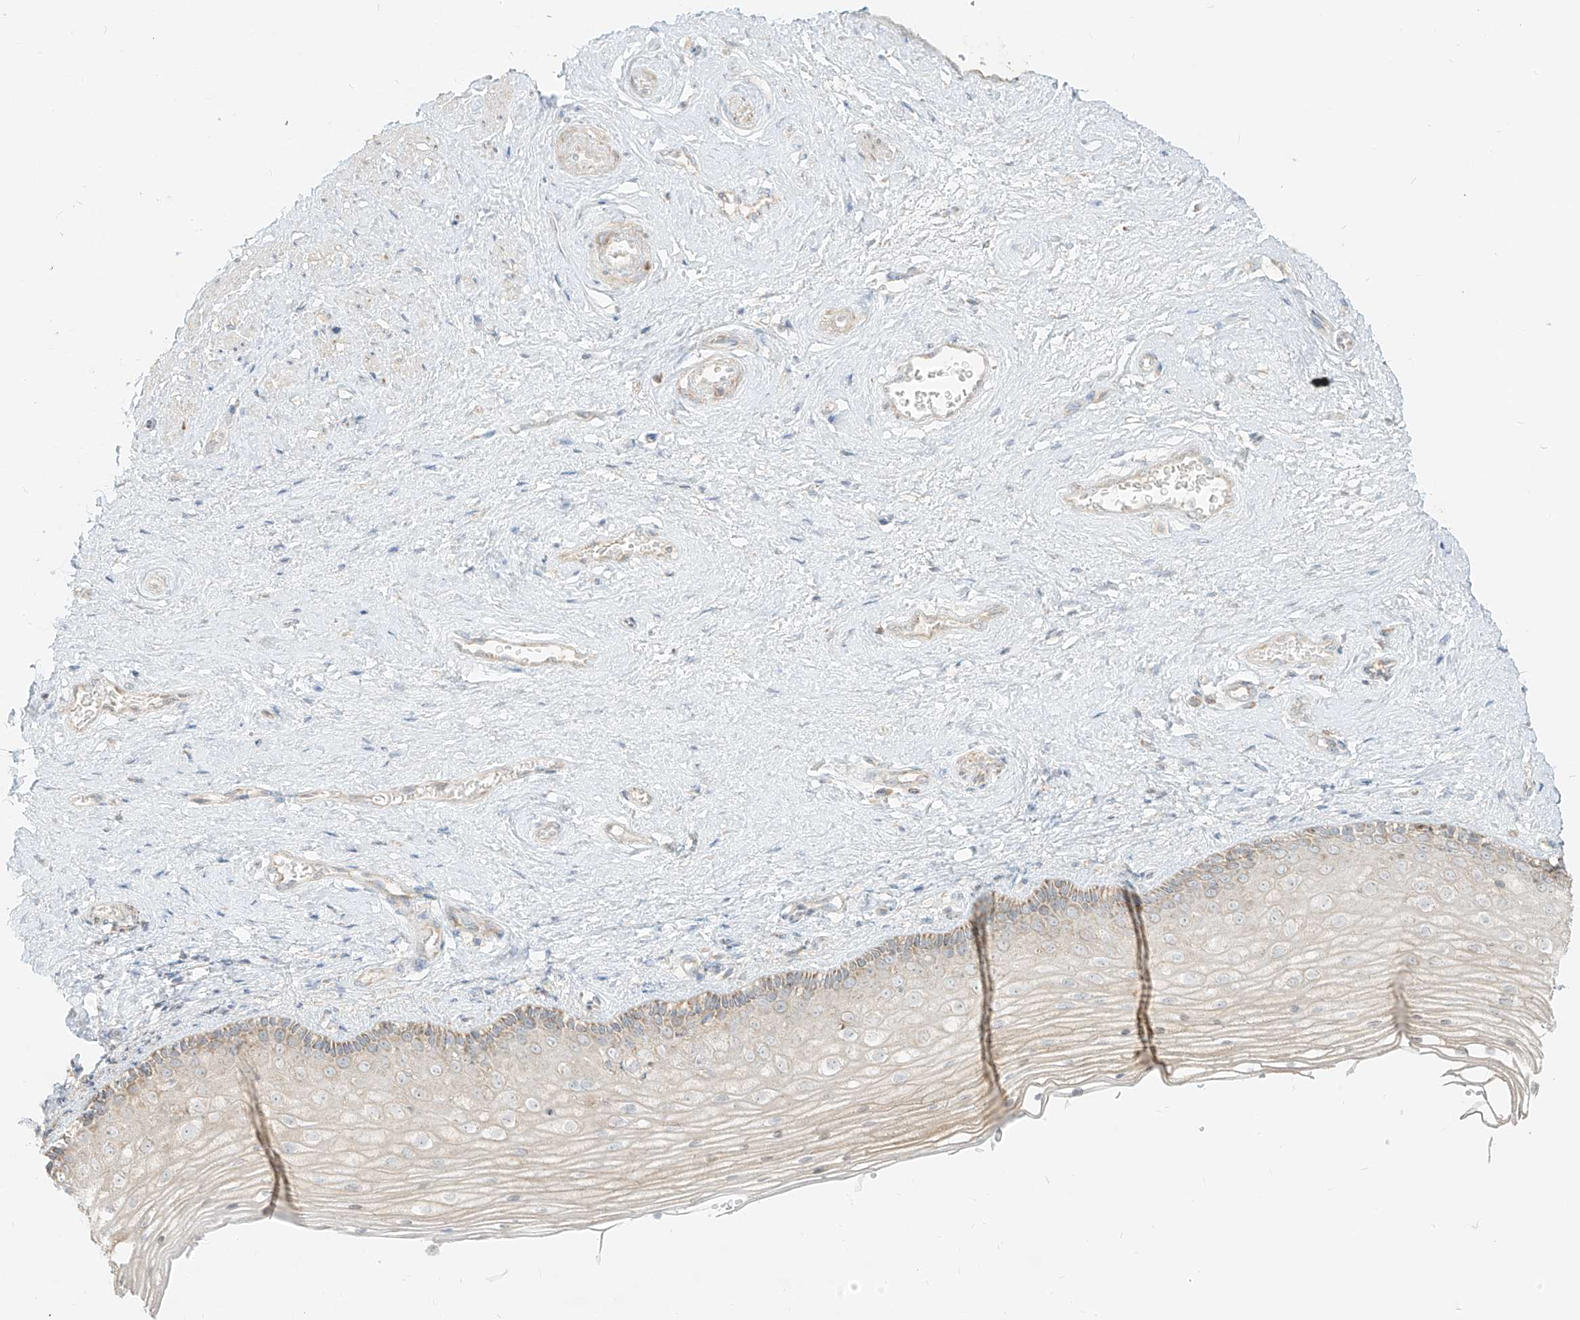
{"staining": {"intensity": "moderate", "quantity": "<25%", "location": "cytoplasmic/membranous"}, "tissue": "vagina", "cell_type": "Squamous epithelial cells", "image_type": "normal", "snomed": [{"axis": "morphology", "description": "Normal tissue, NOS"}, {"axis": "topography", "description": "Vagina"}], "caption": "High-power microscopy captured an immunohistochemistry image of unremarkable vagina, revealing moderate cytoplasmic/membranous expression in approximately <25% of squamous epithelial cells.", "gene": "ZIM3", "patient": {"sex": "female", "age": 46}}